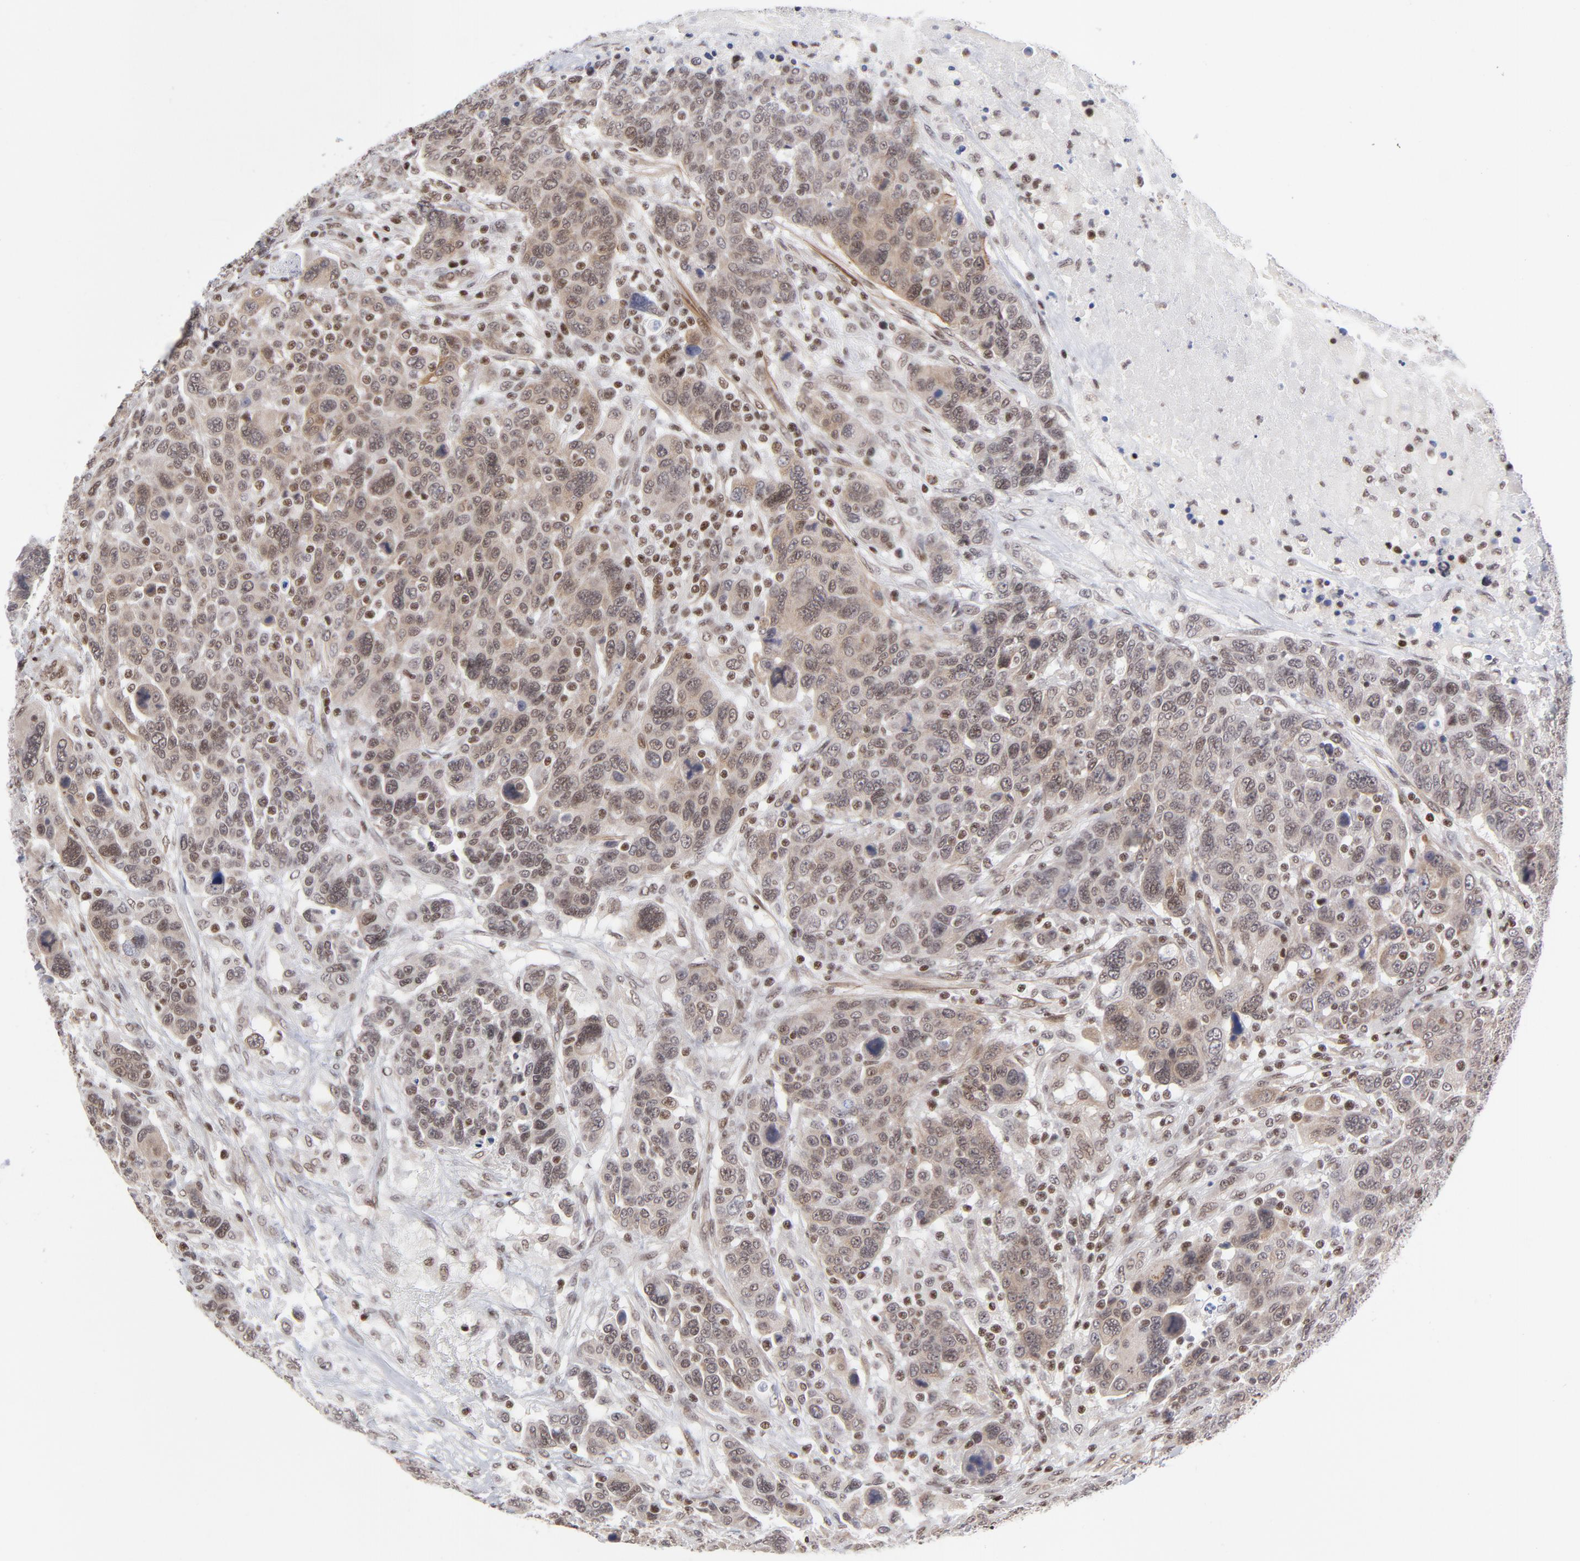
{"staining": {"intensity": "strong", "quantity": ">75%", "location": "nuclear"}, "tissue": "breast cancer", "cell_type": "Tumor cells", "image_type": "cancer", "snomed": [{"axis": "morphology", "description": "Duct carcinoma"}, {"axis": "topography", "description": "Breast"}], "caption": "Breast cancer was stained to show a protein in brown. There is high levels of strong nuclear expression in approximately >75% of tumor cells.", "gene": "CTCF", "patient": {"sex": "female", "age": 37}}